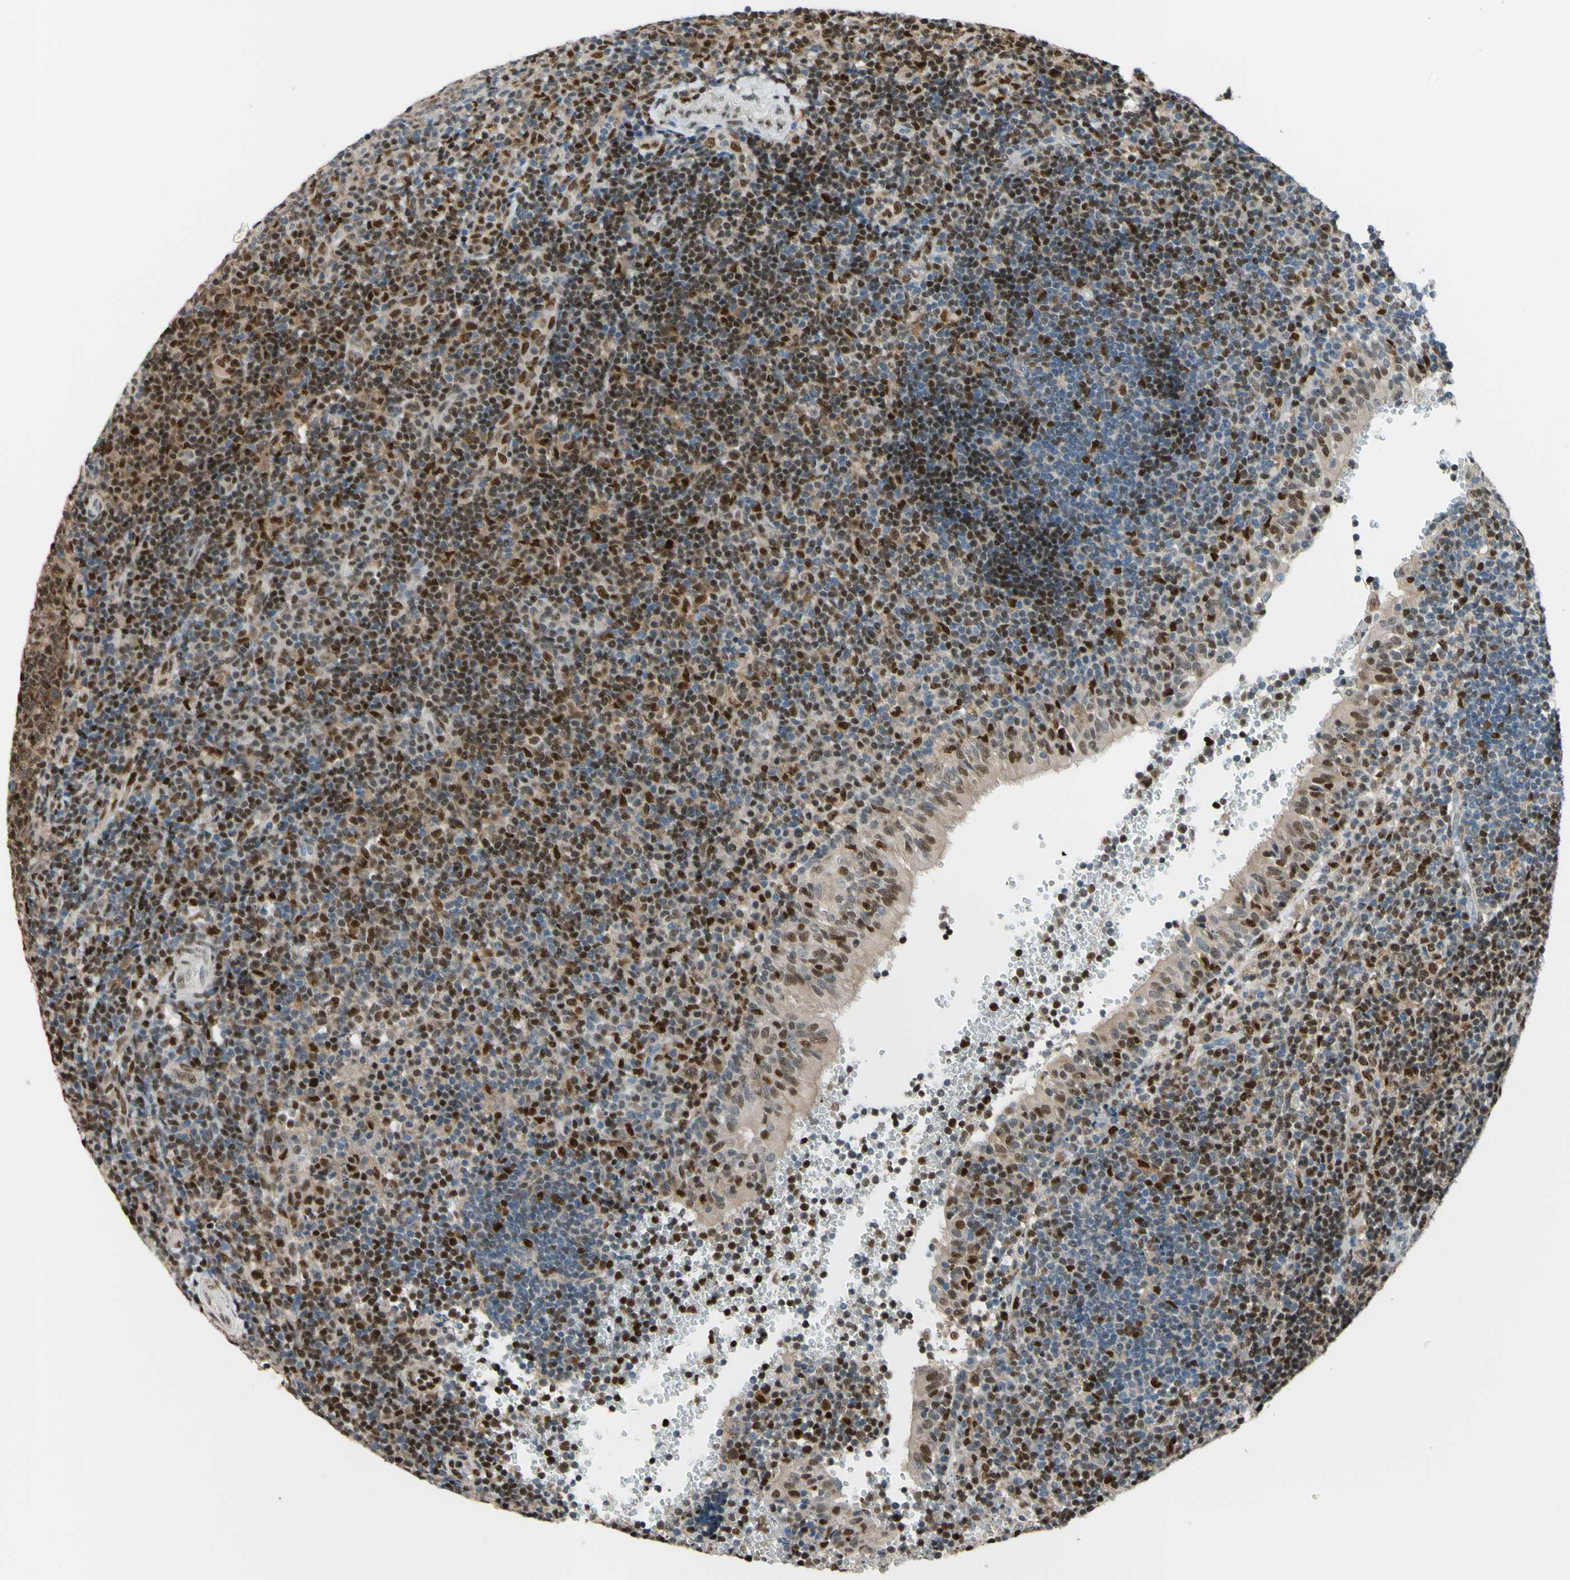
{"staining": {"intensity": "strong", "quantity": ">75%", "location": "nuclear"}, "tissue": "tonsil", "cell_type": "Germinal center cells", "image_type": "normal", "snomed": [{"axis": "morphology", "description": "Normal tissue, NOS"}, {"axis": "topography", "description": "Tonsil"}], "caption": "Germinal center cells demonstrate high levels of strong nuclear positivity in about >75% of cells in benign tonsil.", "gene": "FKBP5", "patient": {"sex": "female", "age": 40}}